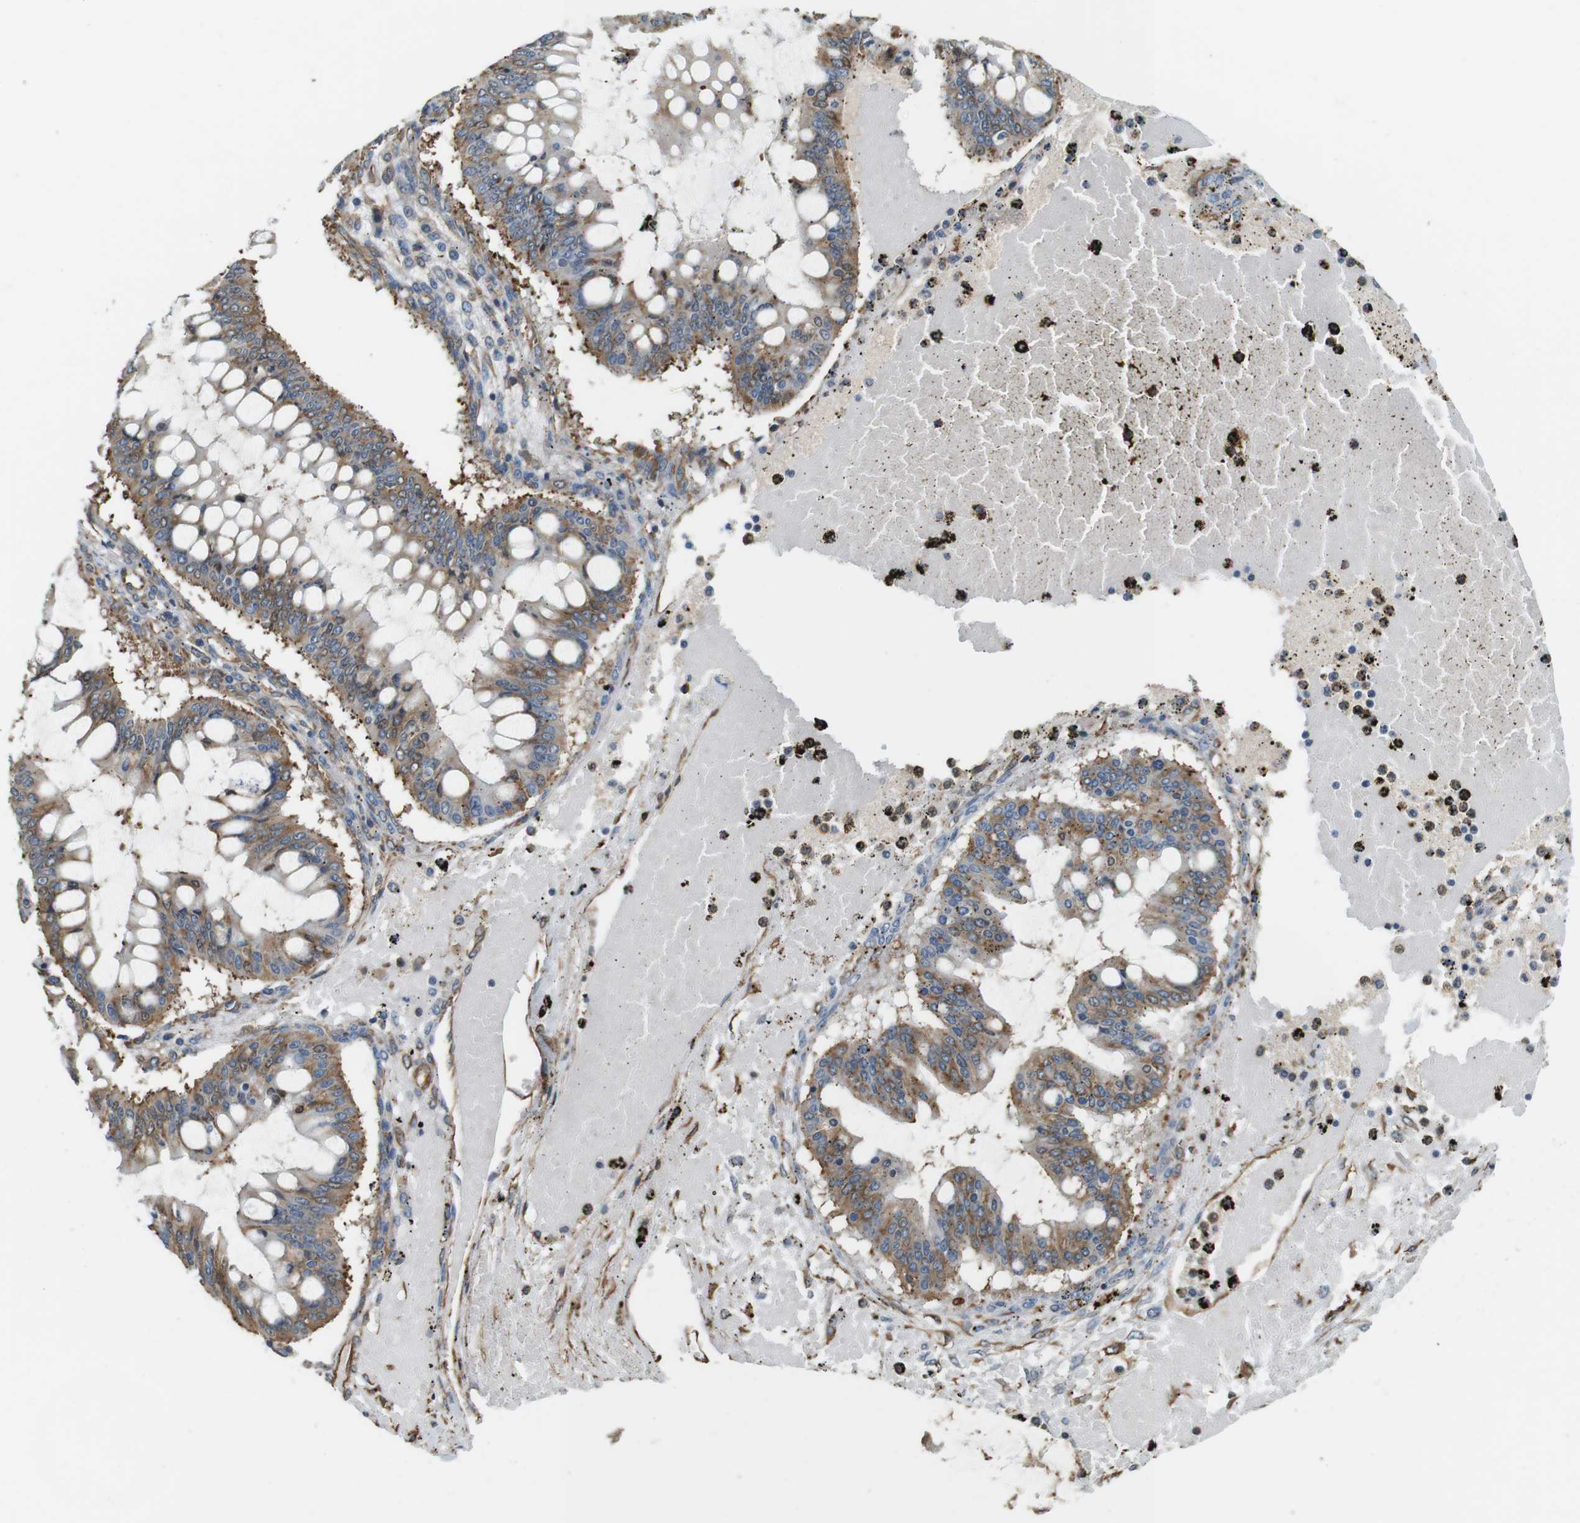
{"staining": {"intensity": "moderate", "quantity": "25%-75%", "location": "cytoplasmic/membranous"}, "tissue": "ovarian cancer", "cell_type": "Tumor cells", "image_type": "cancer", "snomed": [{"axis": "morphology", "description": "Cystadenocarcinoma, mucinous, NOS"}, {"axis": "topography", "description": "Ovary"}], "caption": "A high-resolution micrograph shows IHC staining of mucinous cystadenocarcinoma (ovarian), which shows moderate cytoplasmic/membranous positivity in about 25%-75% of tumor cells. (DAB (3,3'-diaminobenzidine) = brown stain, brightfield microscopy at high magnification).", "gene": "PA2G4", "patient": {"sex": "female", "age": 73}}